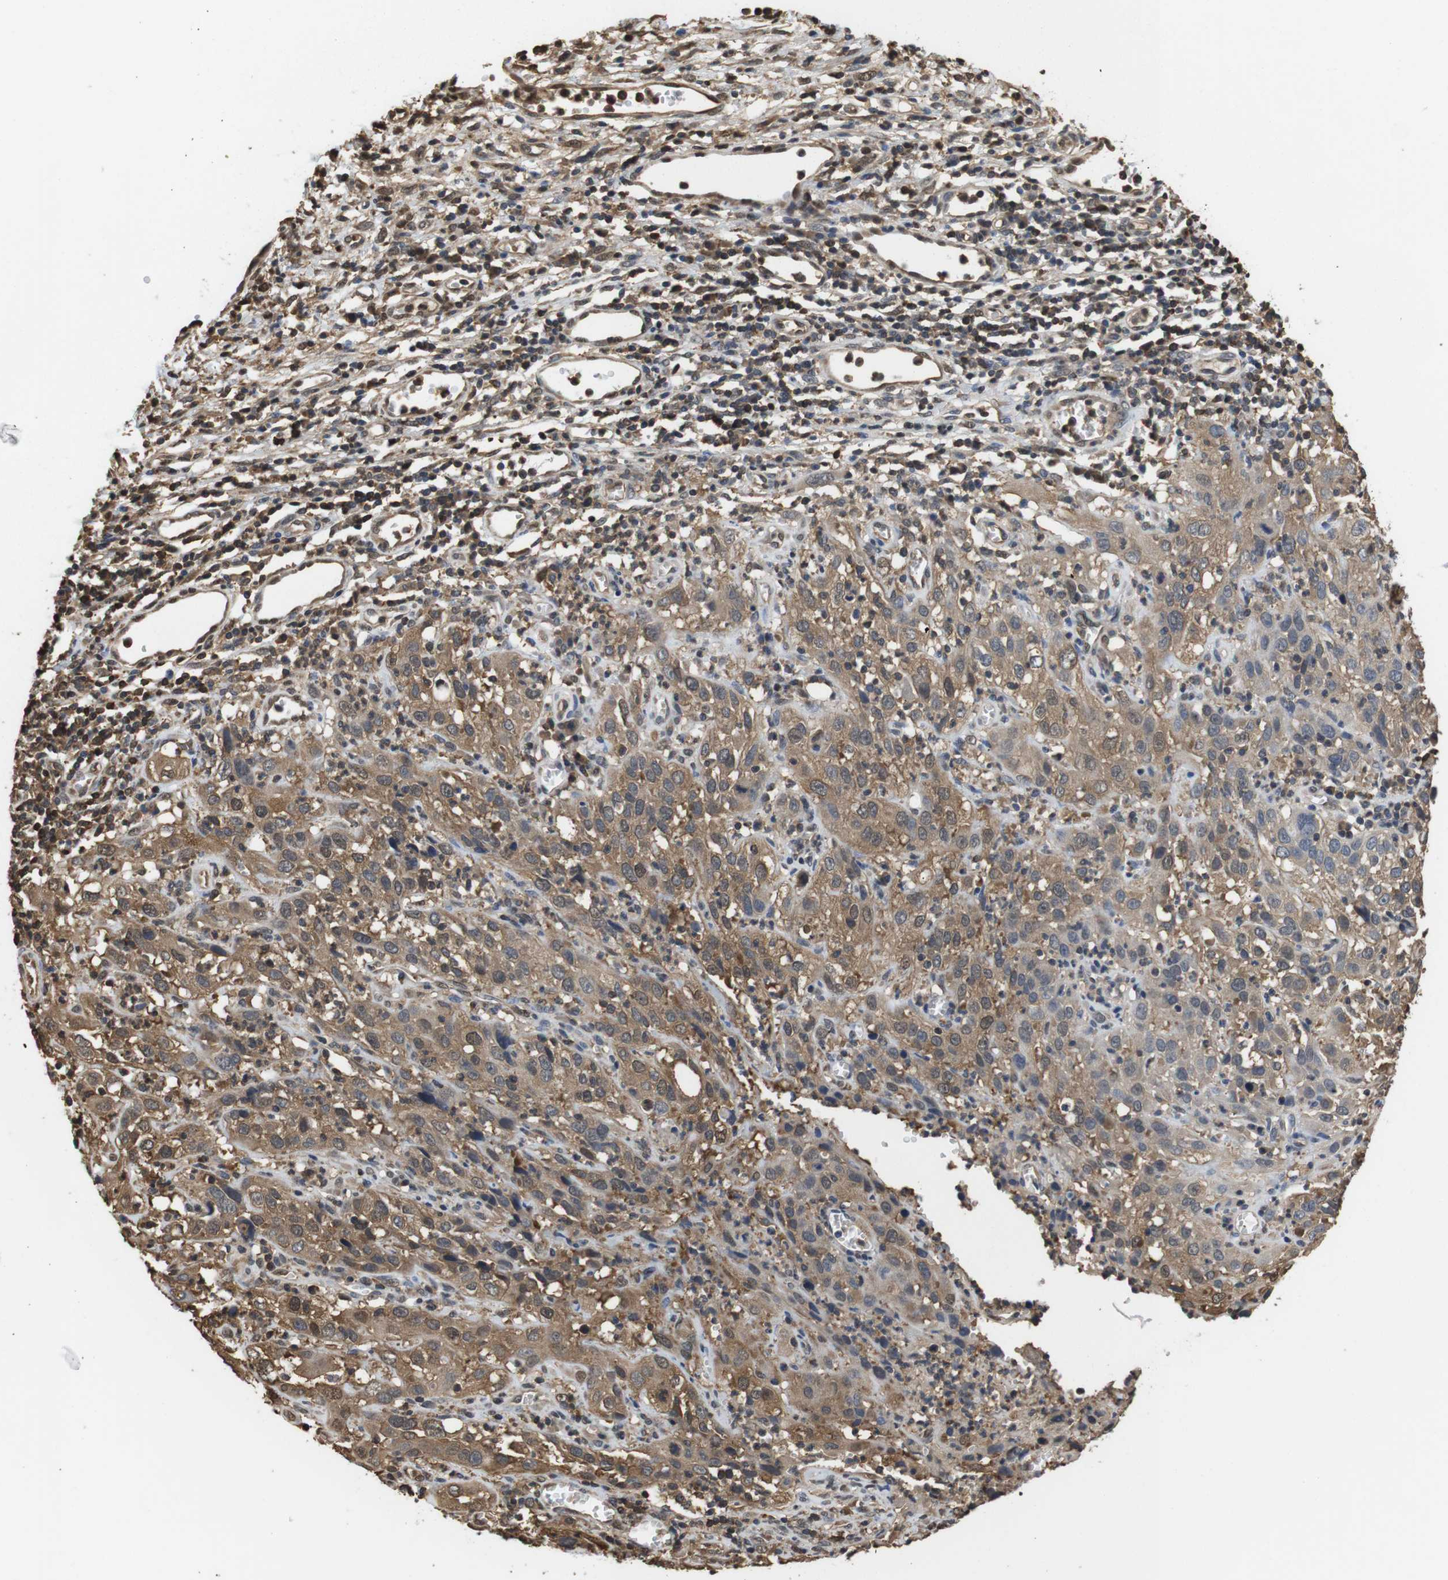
{"staining": {"intensity": "moderate", "quantity": ">75%", "location": "cytoplasmic/membranous"}, "tissue": "cervical cancer", "cell_type": "Tumor cells", "image_type": "cancer", "snomed": [{"axis": "morphology", "description": "Squamous cell carcinoma, NOS"}, {"axis": "topography", "description": "Cervix"}], "caption": "Approximately >75% of tumor cells in human cervical cancer (squamous cell carcinoma) exhibit moderate cytoplasmic/membranous protein positivity as visualized by brown immunohistochemical staining.", "gene": "LDHA", "patient": {"sex": "female", "age": 32}}